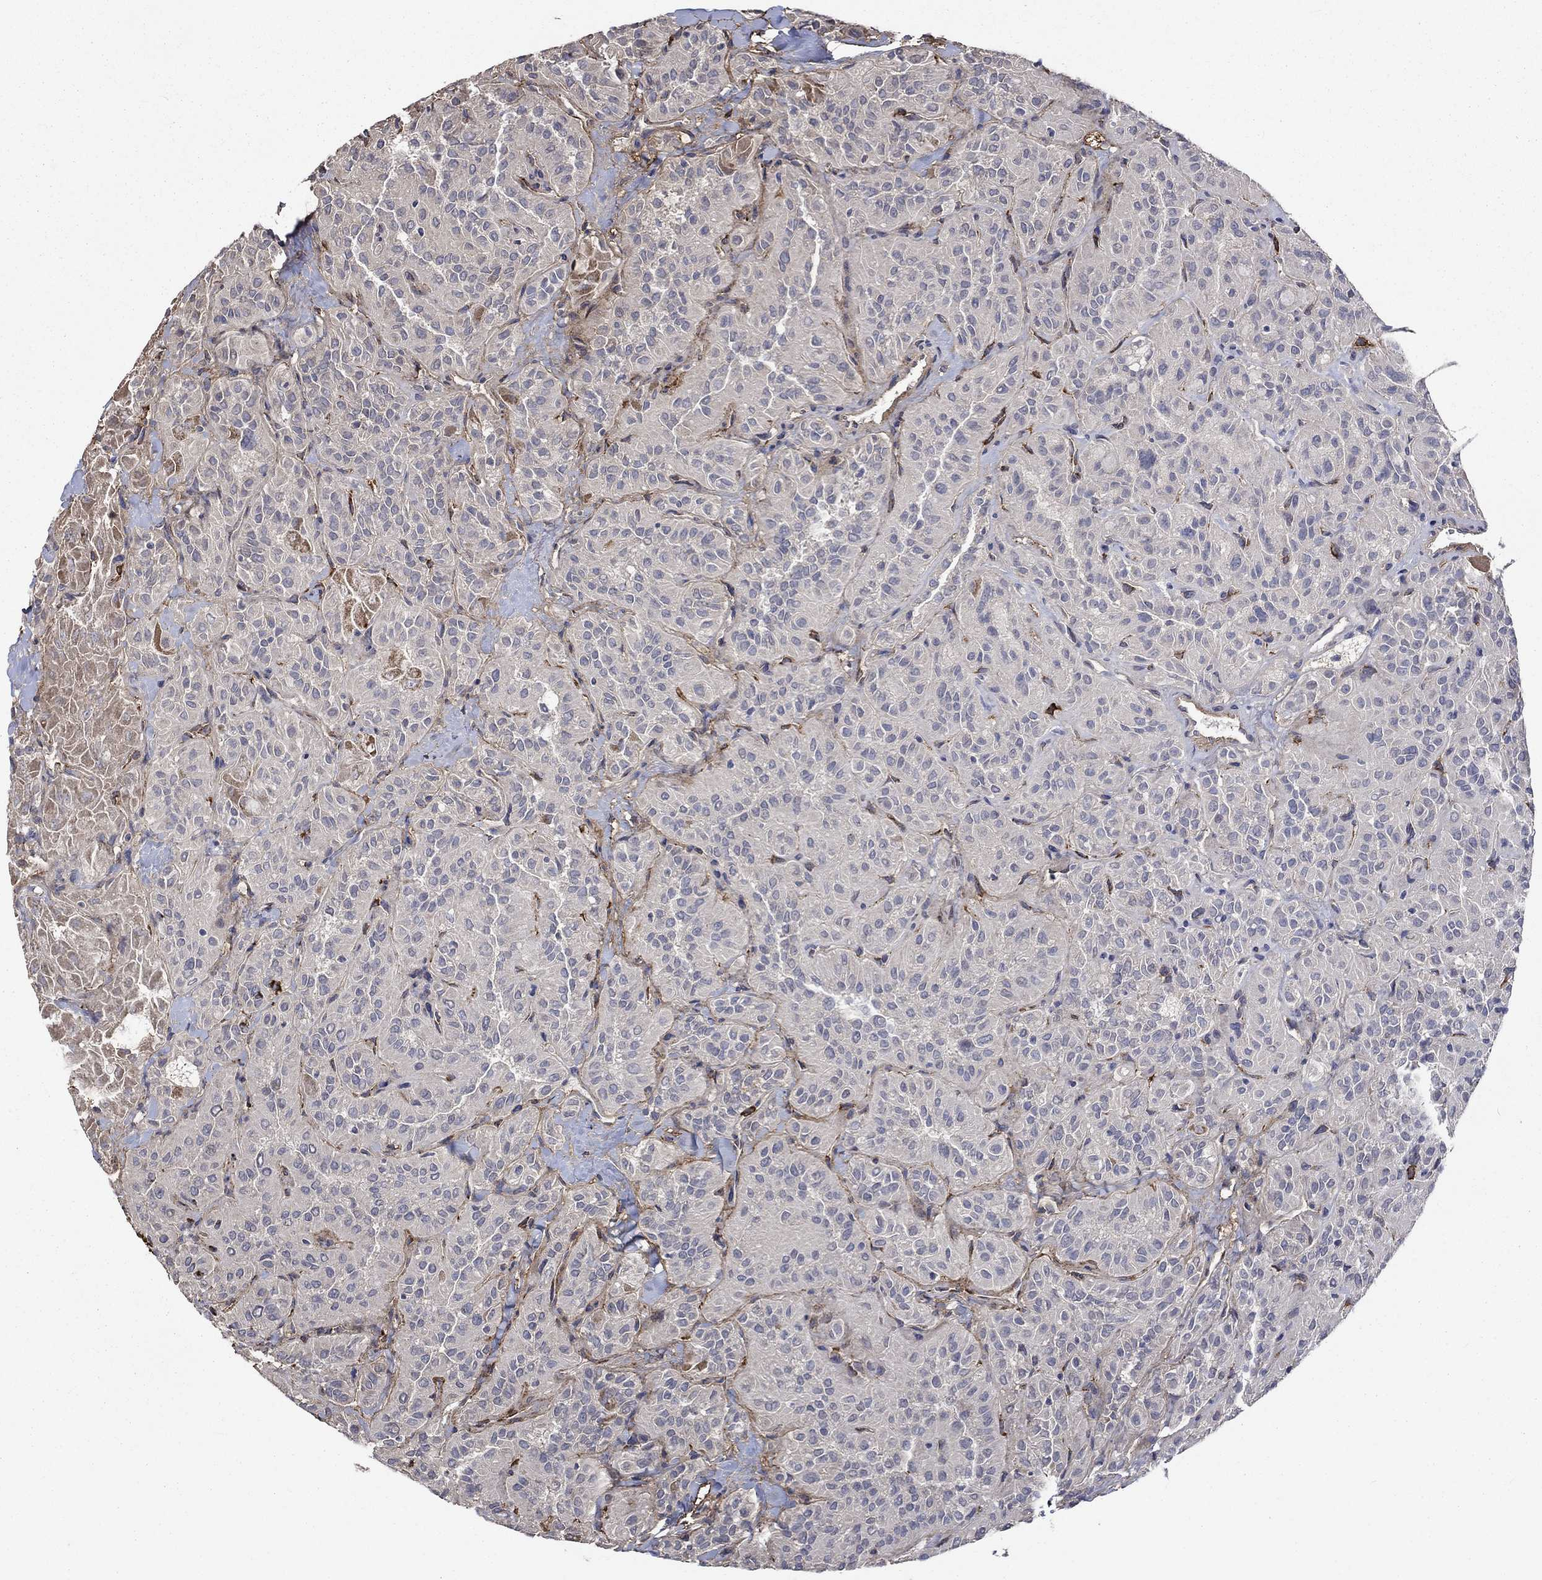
{"staining": {"intensity": "negative", "quantity": "none", "location": "none"}, "tissue": "thyroid cancer", "cell_type": "Tumor cells", "image_type": "cancer", "snomed": [{"axis": "morphology", "description": "Papillary adenocarcinoma, NOS"}, {"axis": "topography", "description": "Thyroid gland"}], "caption": "Immunohistochemical staining of thyroid papillary adenocarcinoma exhibits no significant expression in tumor cells. (Brightfield microscopy of DAB immunohistochemistry at high magnification).", "gene": "VCAN", "patient": {"sex": "female", "age": 45}}